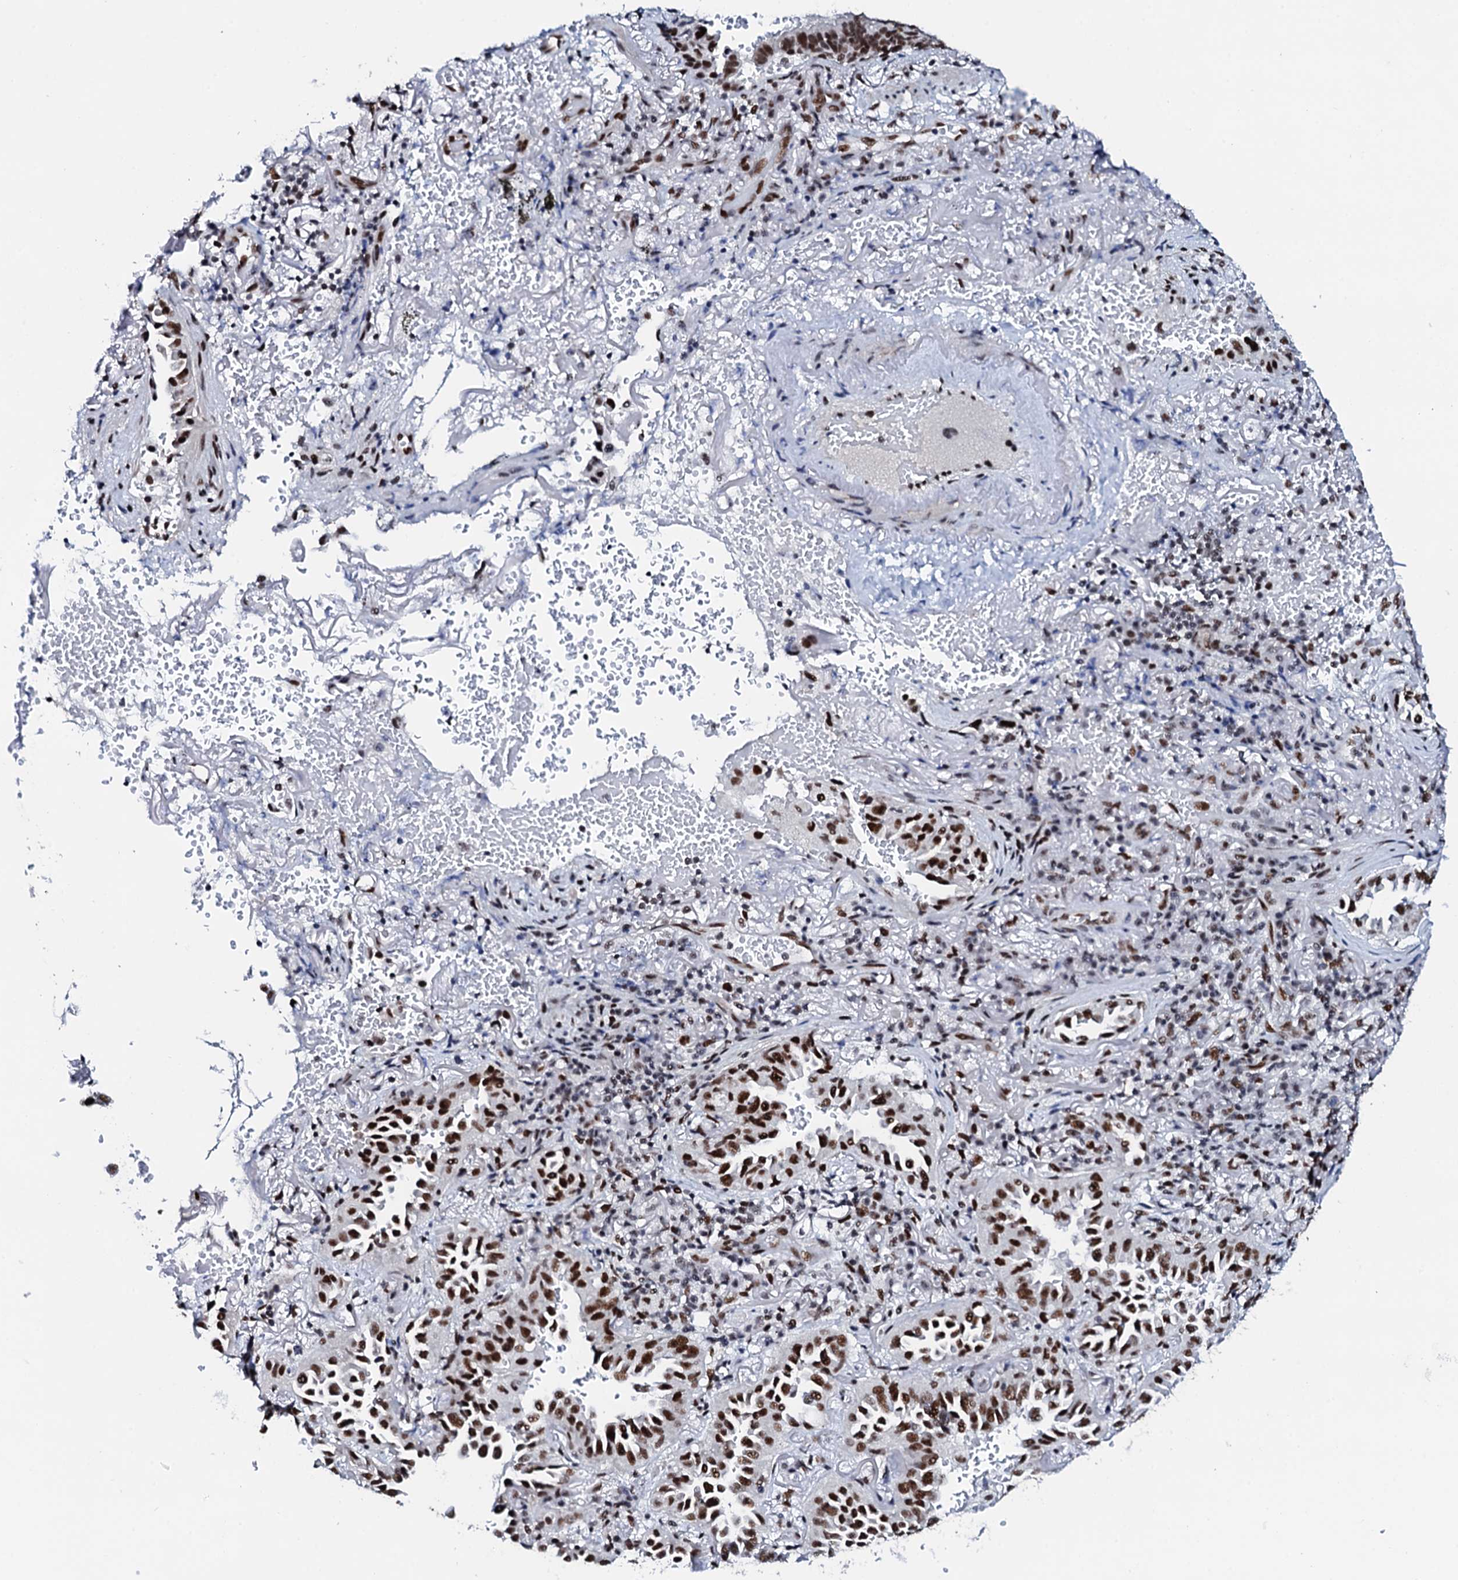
{"staining": {"intensity": "strong", "quantity": ">75%", "location": "nuclear"}, "tissue": "lung cancer", "cell_type": "Tumor cells", "image_type": "cancer", "snomed": [{"axis": "morphology", "description": "Adenocarcinoma, NOS"}, {"axis": "topography", "description": "Lung"}], "caption": "Protein expression analysis of human lung cancer (adenocarcinoma) reveals strong nuclear positivity in about >75% of tumor cells. (DAB (3,3'-diaminobenzidine) = brown stain, brightfield microscopy at high magnification).", "gene": "NKAPD1", "patient": {"sex": "female", "age": 69}}